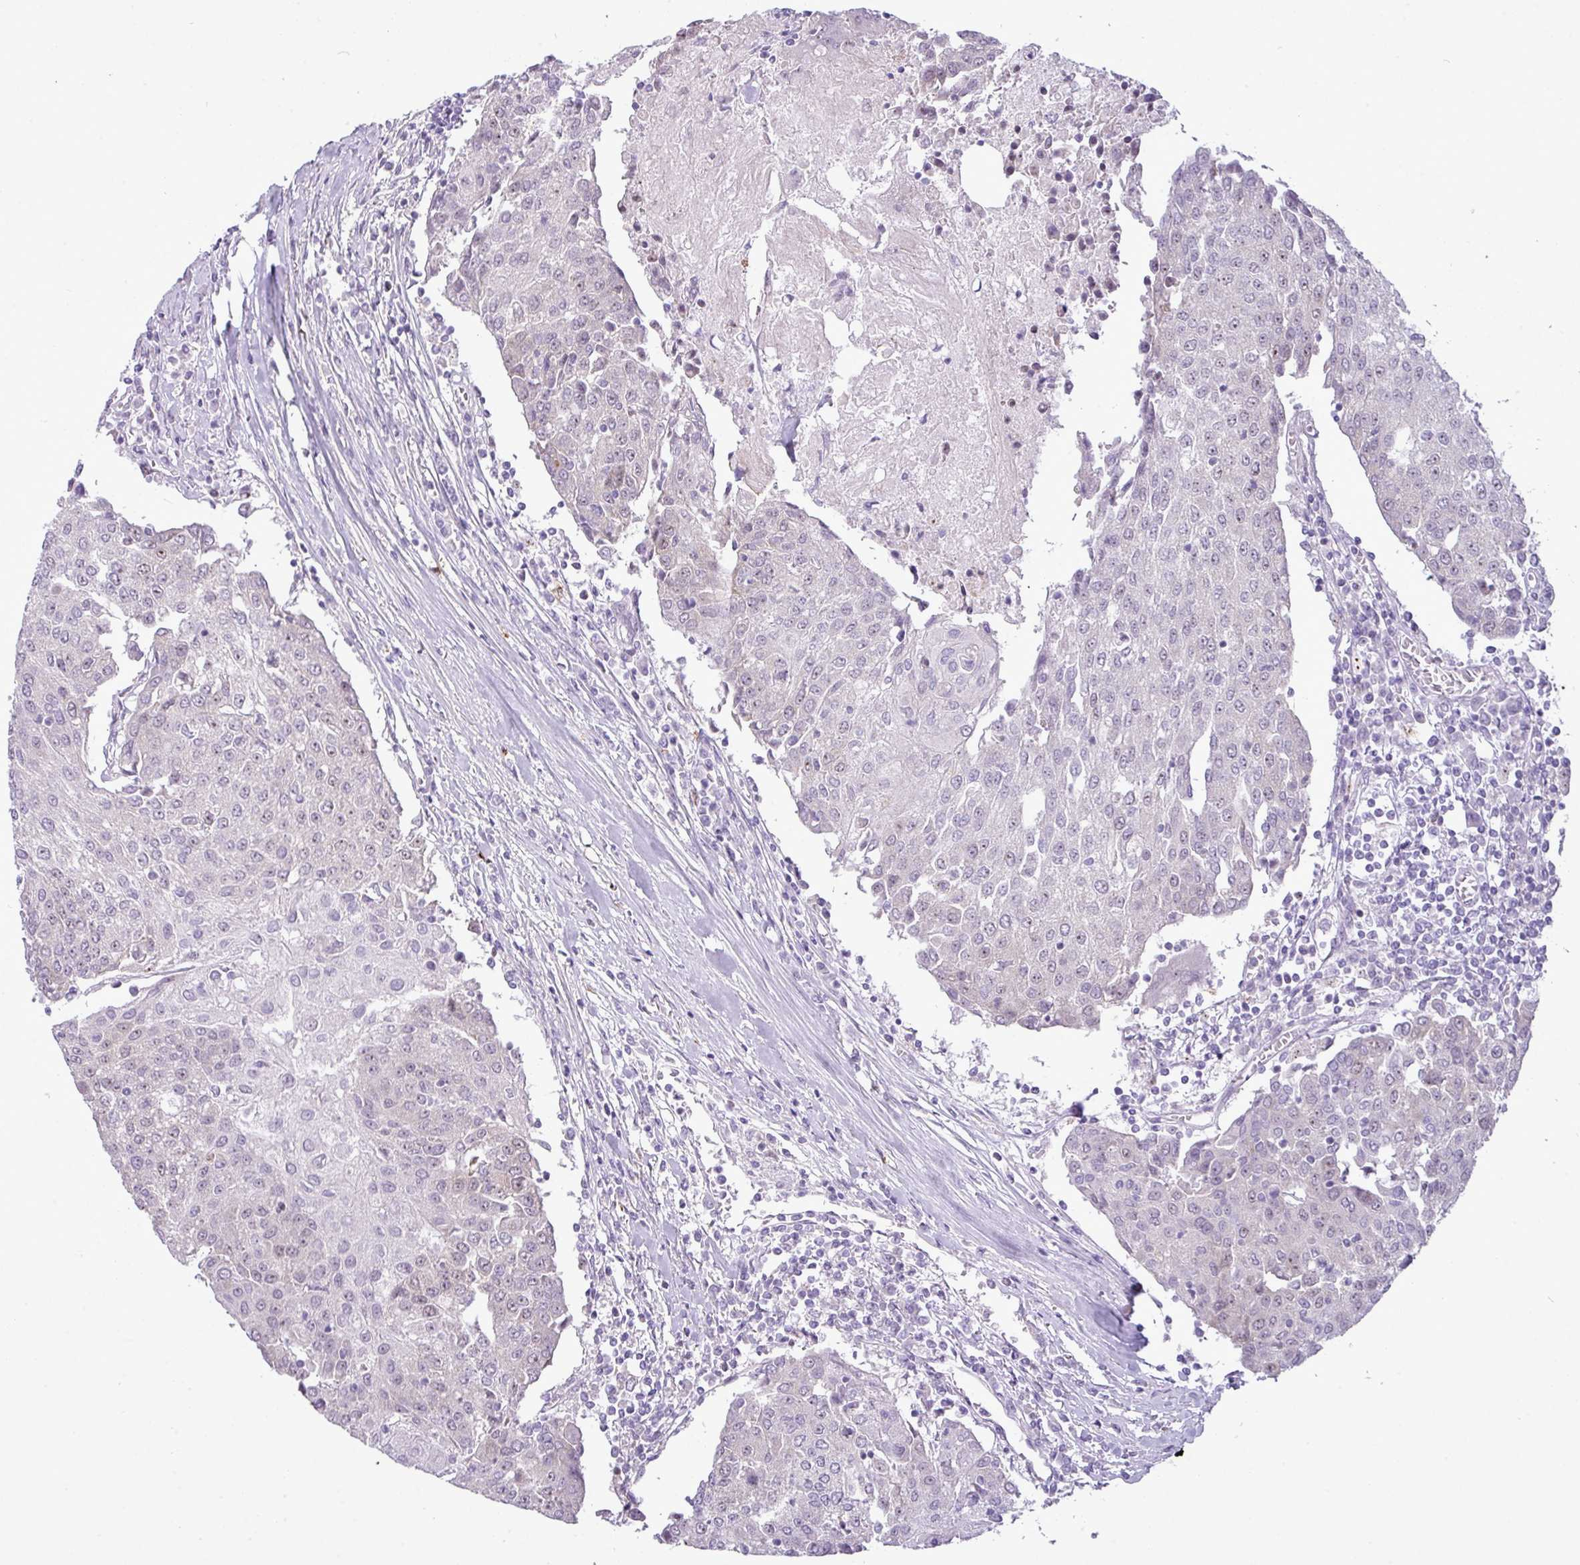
{"staining": {"intensity": "negative", "quantity": "none", "location": "none"}, "tissue": "urothelial cancer", "cell_type": "Tumor cells", "image_type": "cancer", "snomed": [{"axis": "morphology", "description": "Urothelial carcinoma, High grade"}, {"axis": "topography", "description": "Urinary bladder"}], "caption": "High magnification brightfield microscopy of urothelial carcinoma (high-grade) stained with DAB (brown) and counterstained with hematoxylin (blue): tumor cells show no significant staining.", "gene": "MAK16", "patient": {"sex": "female", "age": 85}}